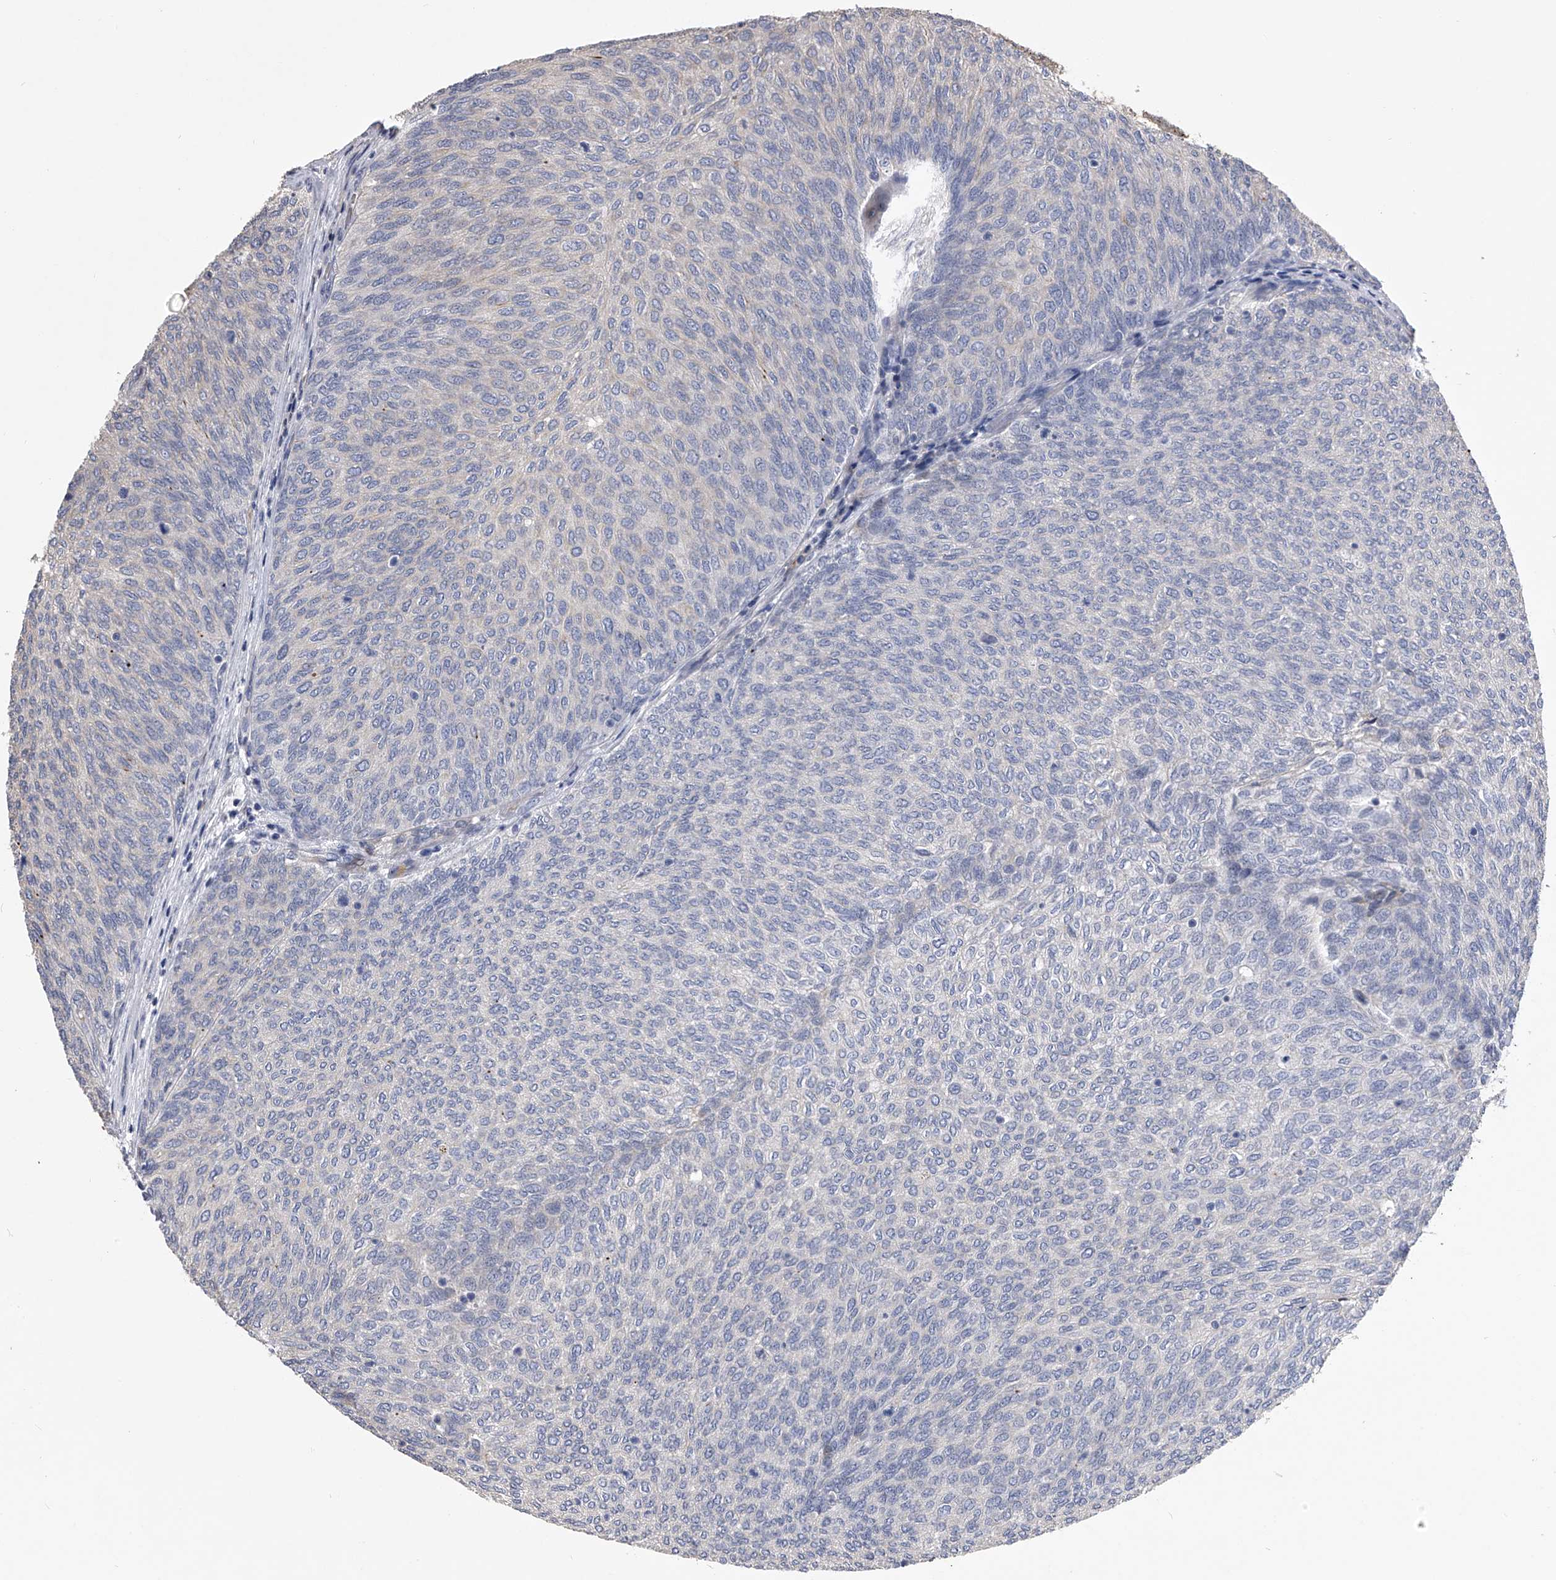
{"staining": {"intensity": "moderate", "quantity": "<25%", "location": "cytoplasmic/membranous"}, "tissue": "urothelial cancer", "cell_type": "Tumor cells", "image_type": "cancer", "snomed": [{"axis": "morphology", "description": "Urothelial carcinoma, Low grade"}, {"axis": "topography", "description": "Urinary bladder"}], "caption": "Immunohistochemical staining of urothelial cancer exhibits low levels of moderate cytoplasmic/membranous protein positivity in approximately <25% of tumor cells.", "gene": "MDN1", "patient": {"sex": "female", "age": 79}}